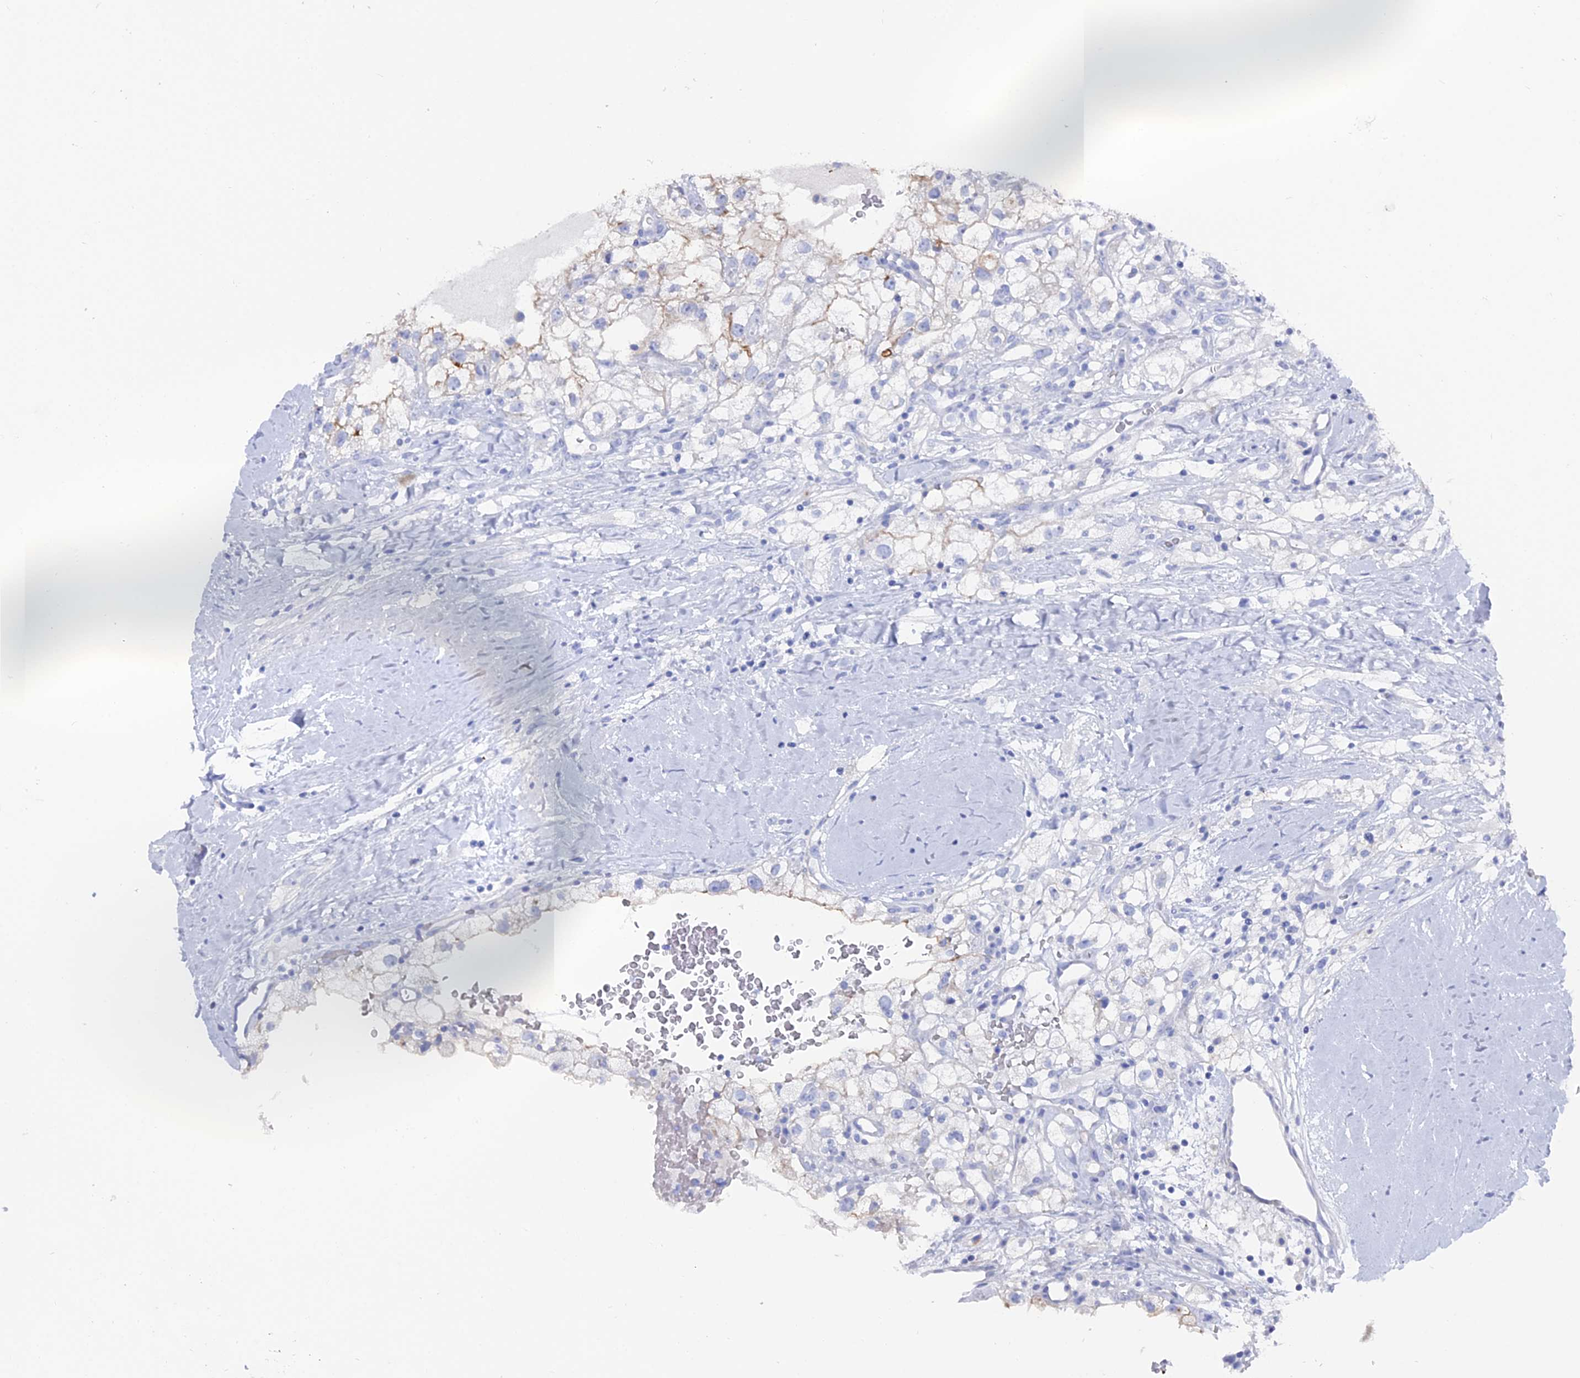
{"staining": {"intensity": "moderate", "quantity": "<25%", "location": "cytoplasmic/membranous"}, "tissue": "renal cancer", "cell_type": "Tumor cells", "image_type": "cancer", "snomed": [{"axis": "morphology", "description": "Adenocarcinoma, NOS"}, {"axis": "topography", "description": "Kidney"}], "caption": "Immunohistochemical staining of human renal cancer shows moderate cytoplasmic/membranous protein expression in about <25% of tumor cells.", "gene": "ENPP3", "patient": {"sex": "male", "age": 59}}